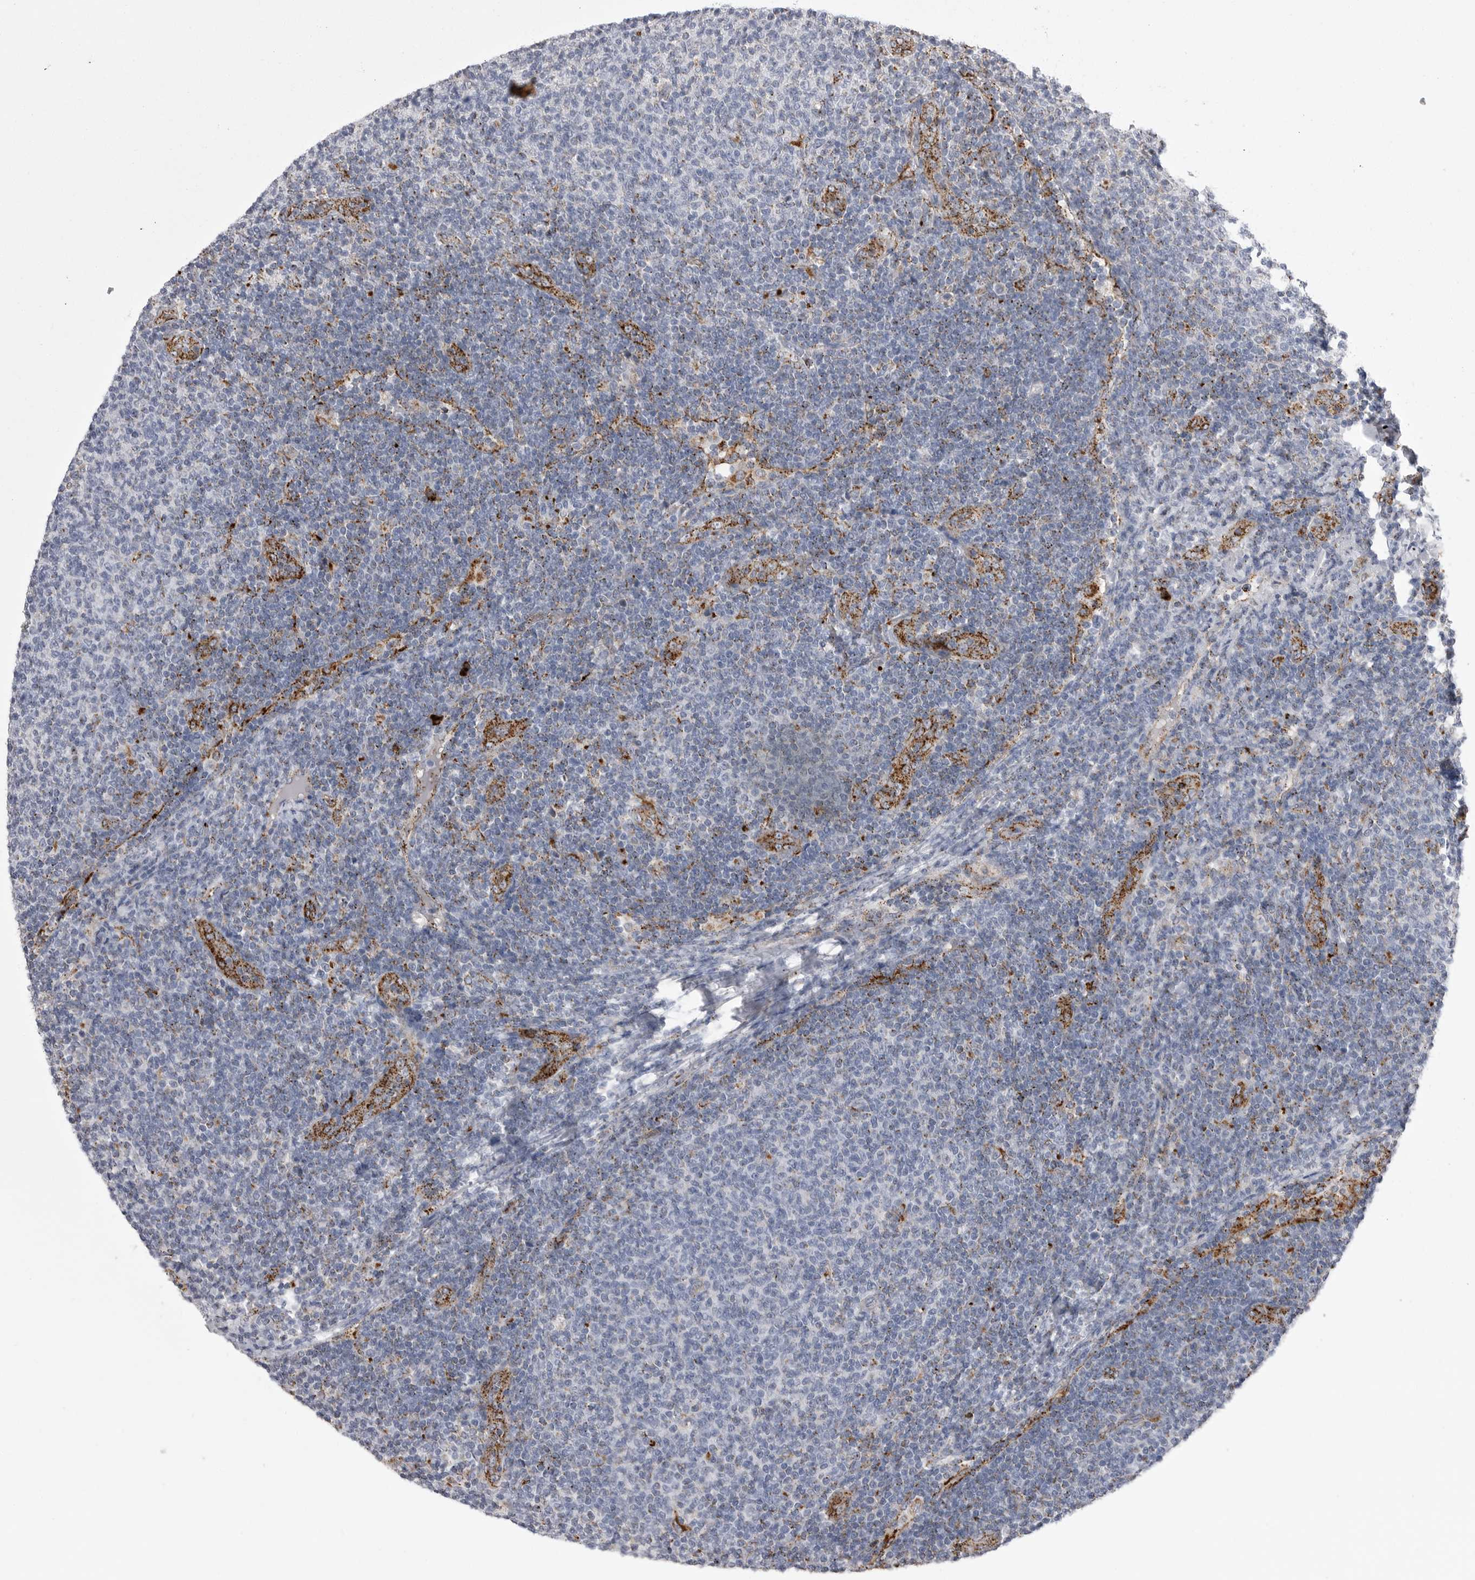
{"staining": {"intensity": "negative", "quantity": "none", "location": "none"}, "tissue": "lymphoma", "cell_type": "Tumor cells", "image_type": "cancer", "snomed": [{"axis": "morphology", "description": "Malignant lymphoma, non-Hodgkin's type, Low grade"}, {"axis": "topography", "description": "Lymph node"}], "caption": "A photomicrograph of malignant lymphoma, non-Hodgkin's type (low-grade) stained for a protein exhibits no brown staining in tumor cells.", "gene": "PSPN", "patient": {"sex": "male", "age": 66}}